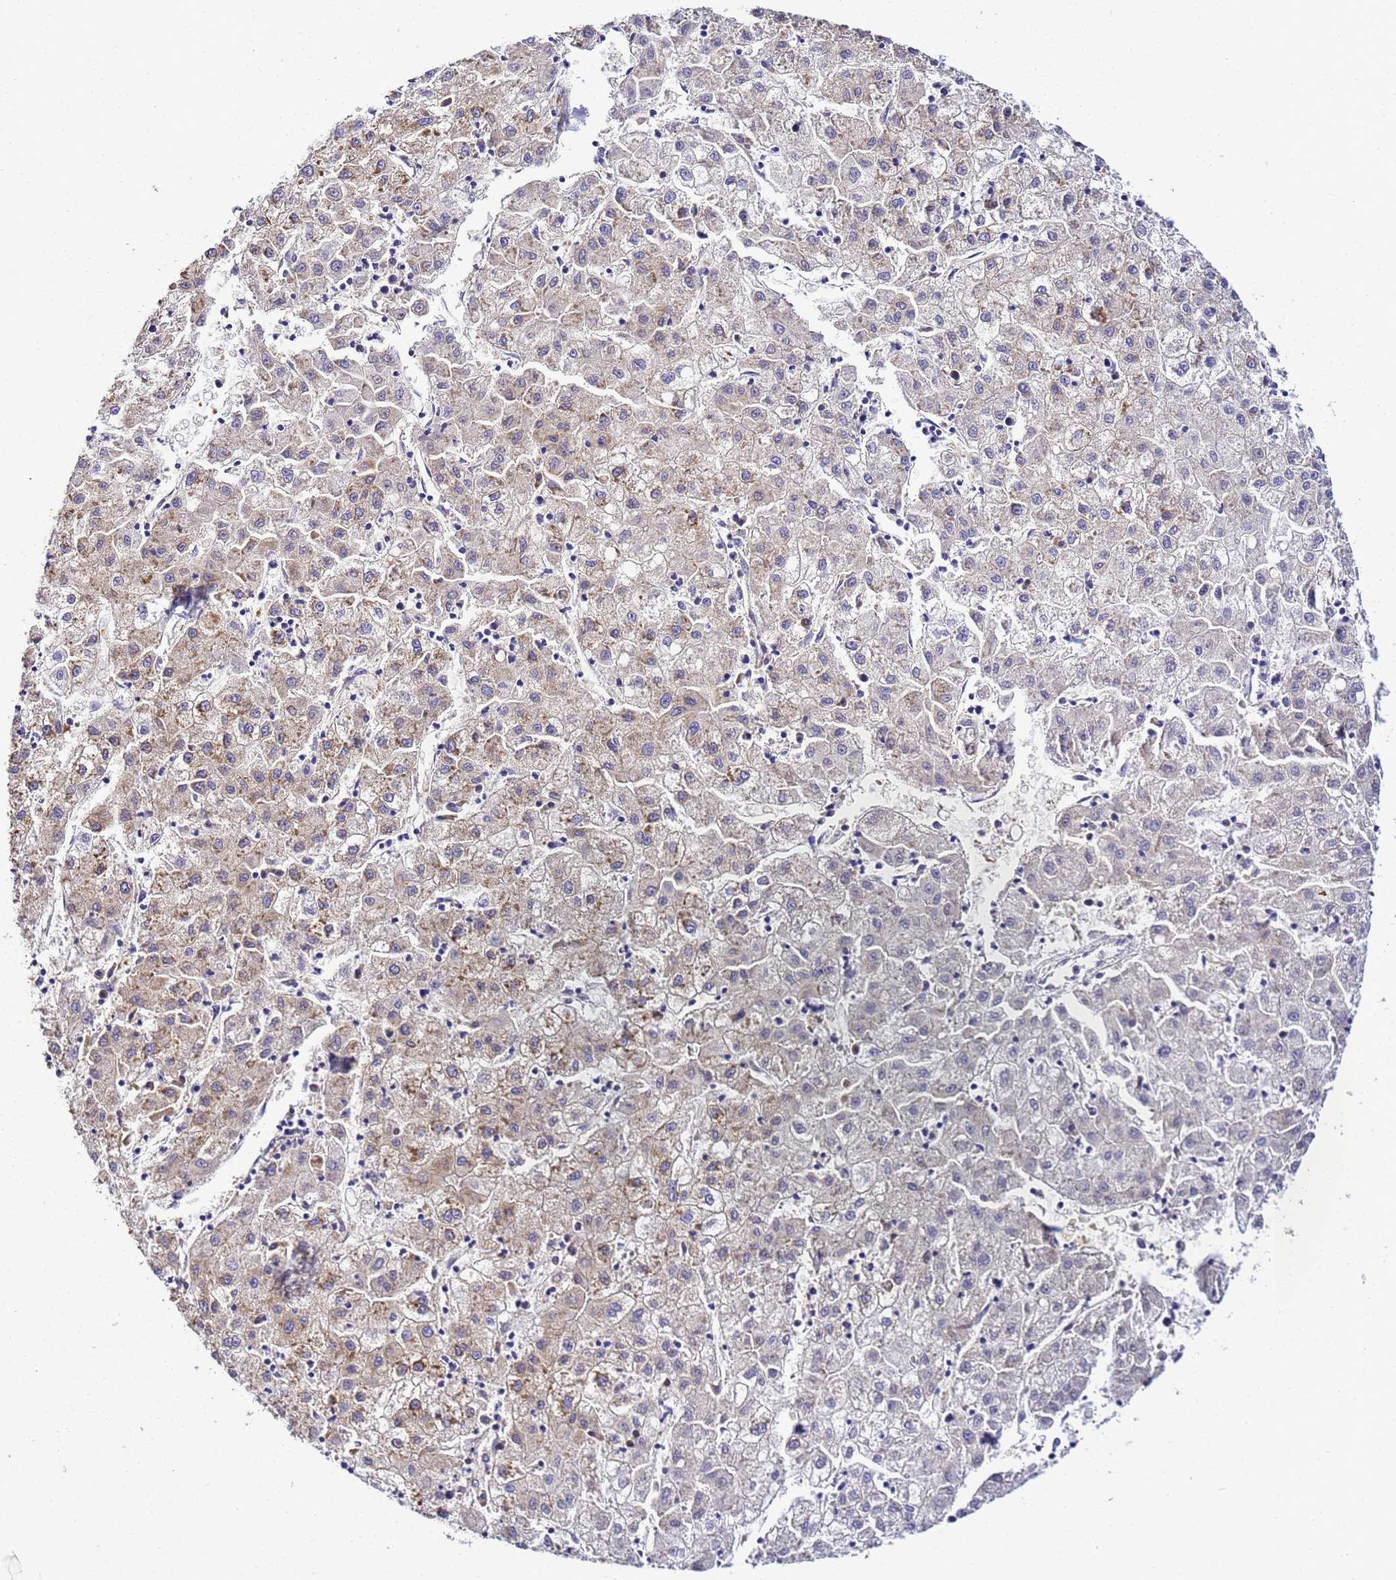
{"staining": {"intensity": "weak", "quantity": "<25%", "location": "cytoplasmic/membranous"}, "tissue": "liver cancer", "cell_type": "Tumor cells", "image_type": "cancer", "snomed": [{"axis": "morphology", "description": "Carcinoma, Hepatocellular, NOS"}, {"axis": "topography", "description": "Liver"}], "caption": "Tumor cells are negative for brown protein staining in liver cancer.", "gene": "NARS1", "patient": {"sex": "male", "age": 72}}